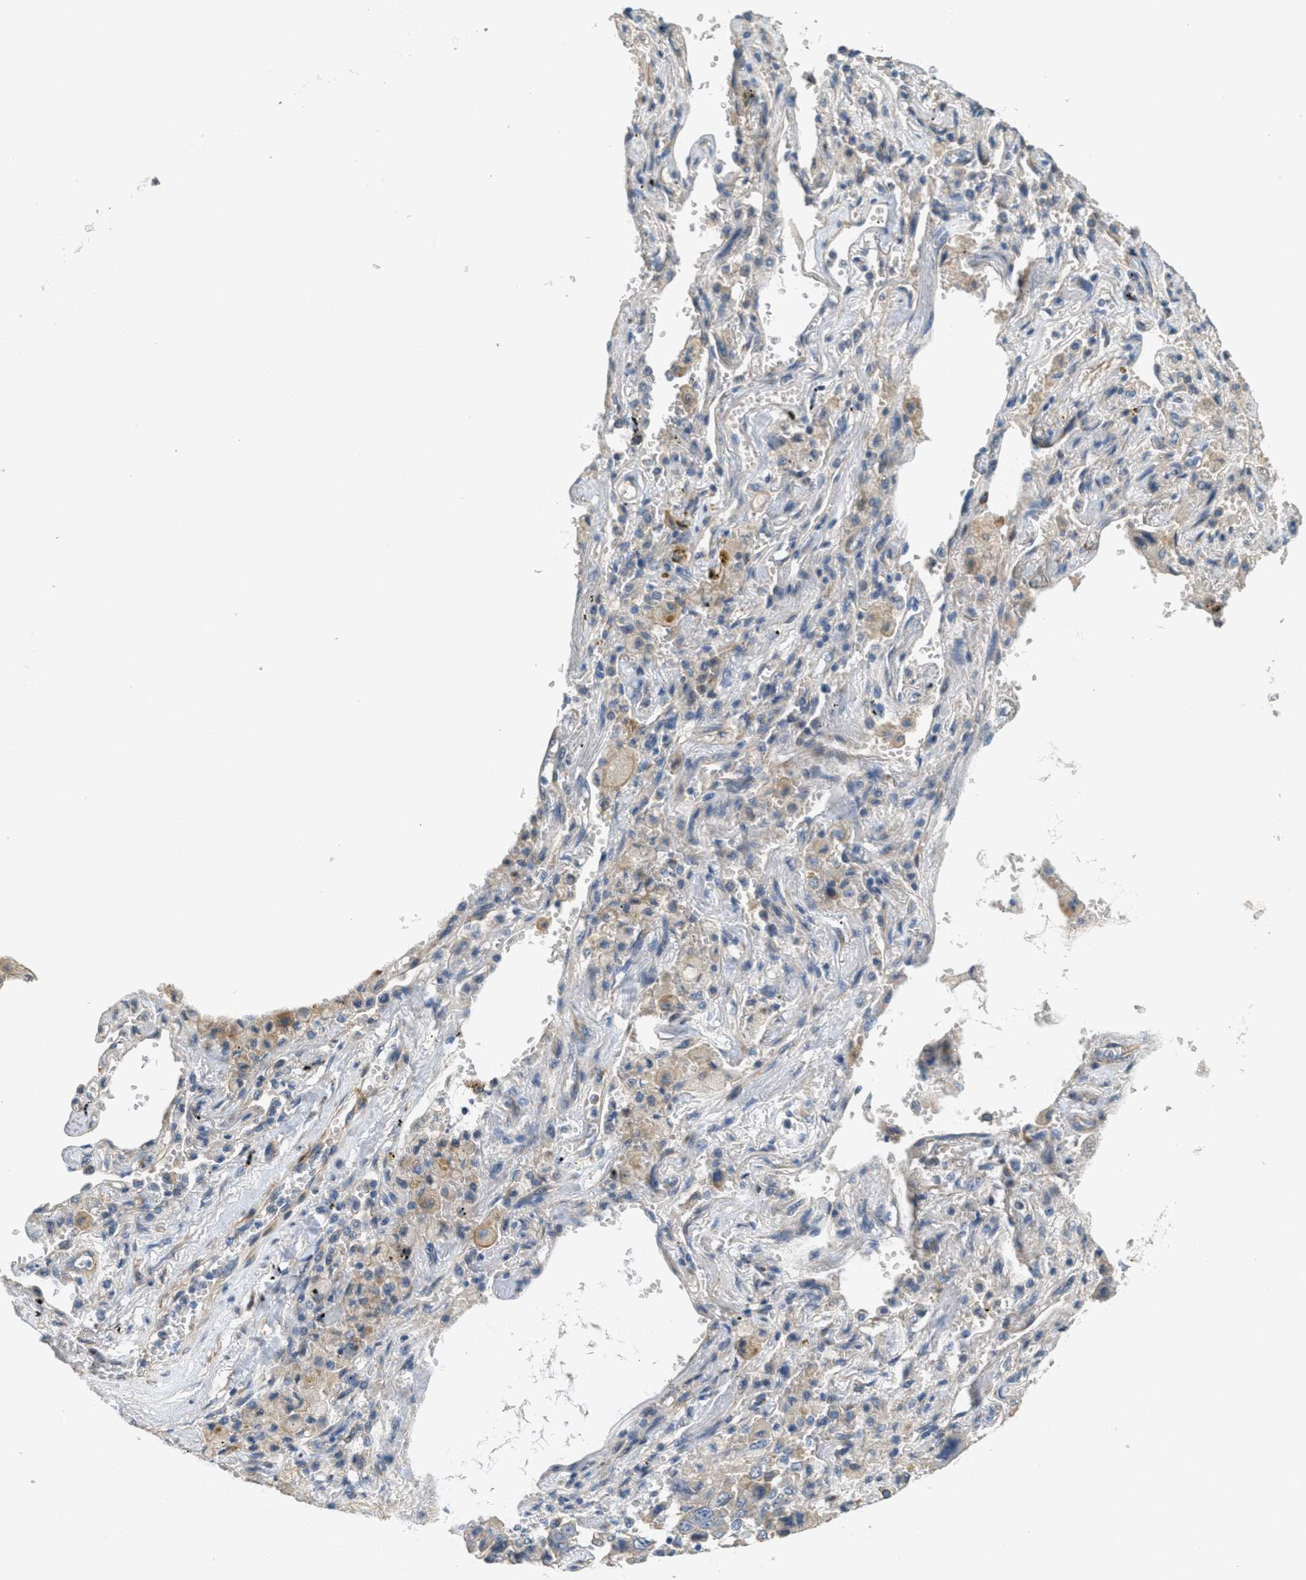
{"staining": {"intensity": "negative", "quantity": "none", "location": "none"}, "tissue": "lung cancer", "cell_type": "Tumor cells", "image_type": "cancer", "snomed": [{"axis": "morphology", "description": "Adenocarcinoma, NOS"}, {"axis": "topography", "description": "Lung"}], "caption": "DAB (3,3'-diaminobenzidine) immunohistochemical staining of human lung cancer shows no significant expression in tumor cells.", "gene": "ADCY5", "patient": {"sex": "female", "age": 65}}